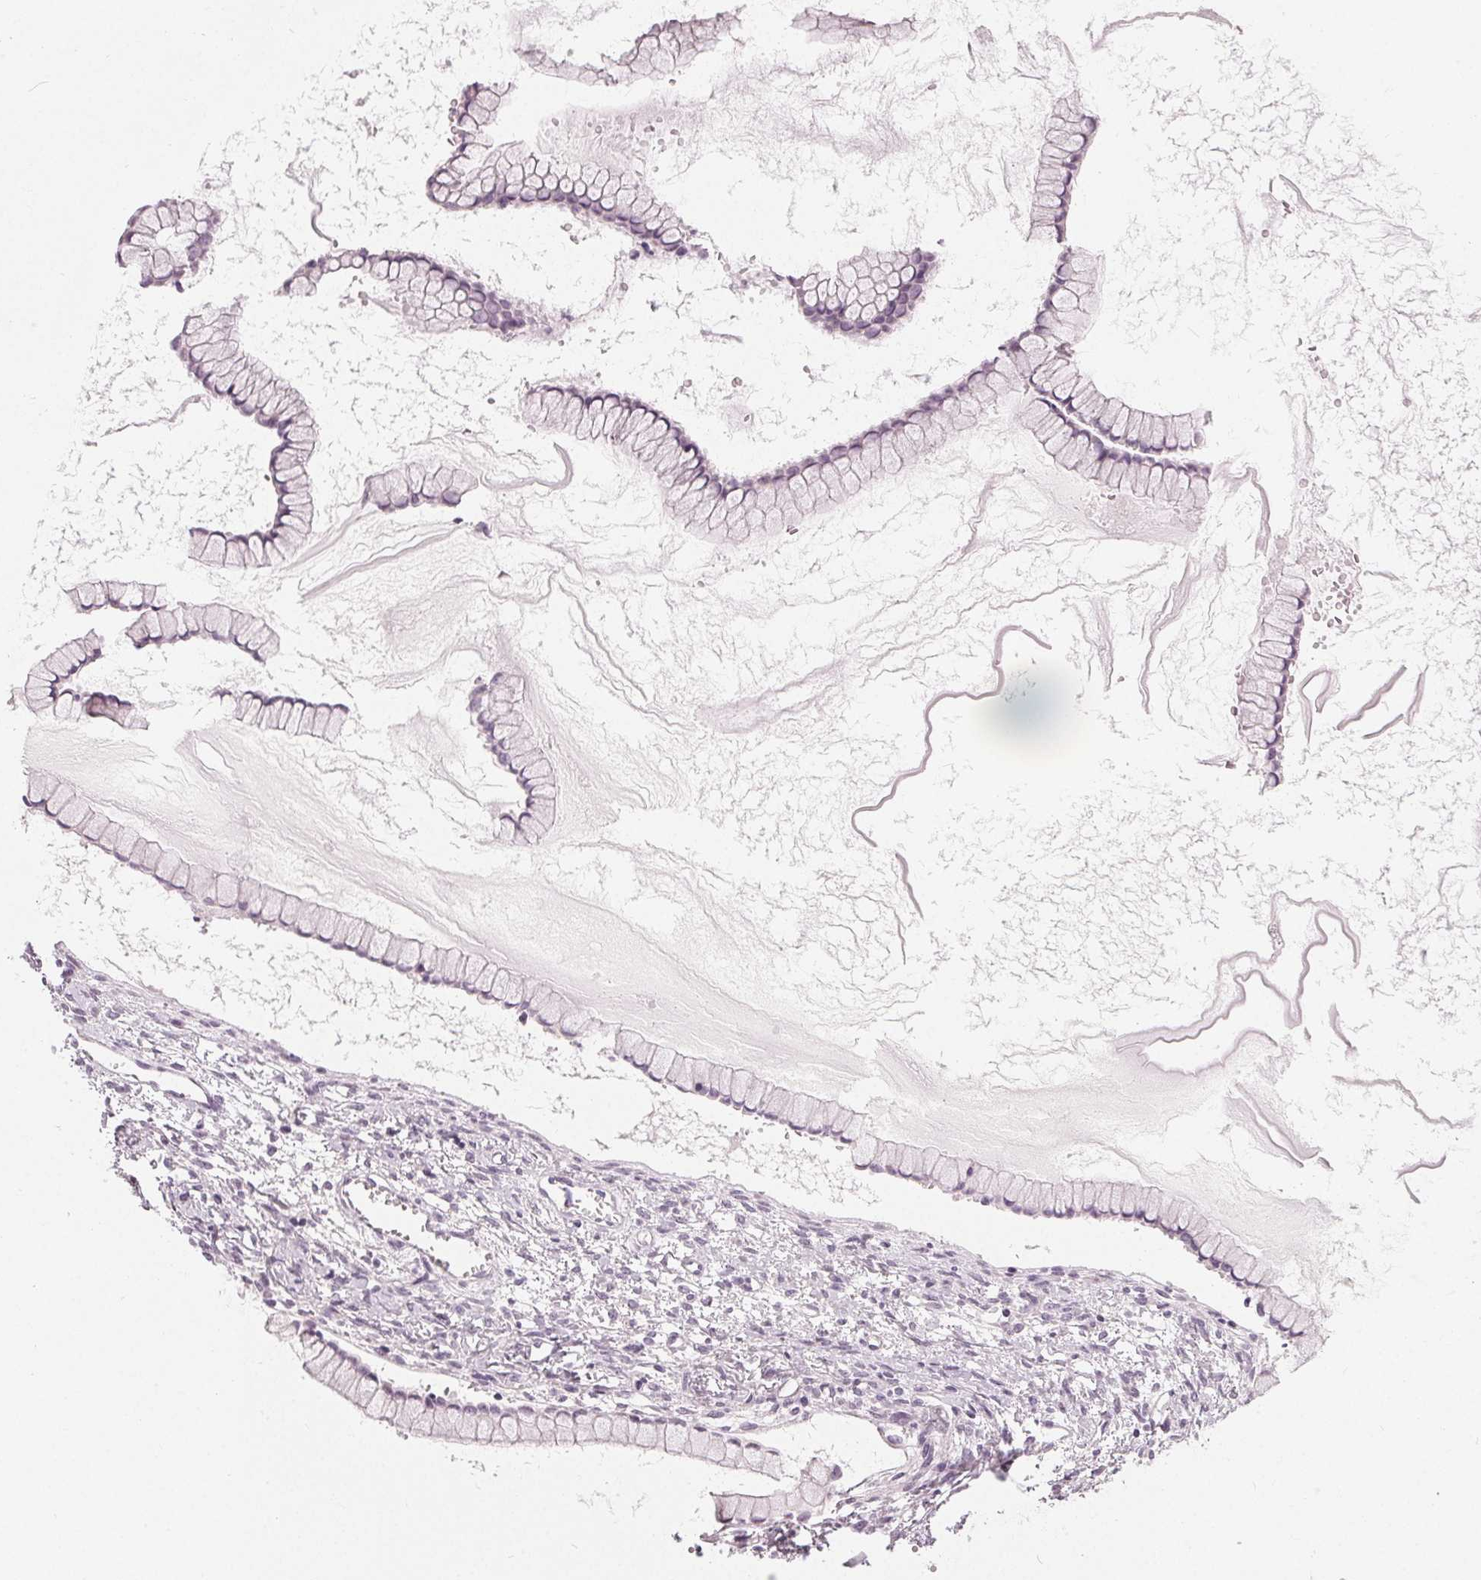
{"staining": {"intensity": "negative", "quantity": "none", "location": "none"}, "tissue": "ovarian cancer", "cell_type": "Tumor cells", "image_type": "cancer", "snomed": [{"axis": "morphology", "description": "Cystadenocarcinoma, mucinous, NOS"}, {"axis": "topography", "description": "Ovary"}], "caption": "Histopathology image shows no significant protein expression in tumor cells of ovarian cancer (mucinous cystadenocarcinoma).", "gene": "HOPX", "patient": {"sex": "female", "age": 41}}